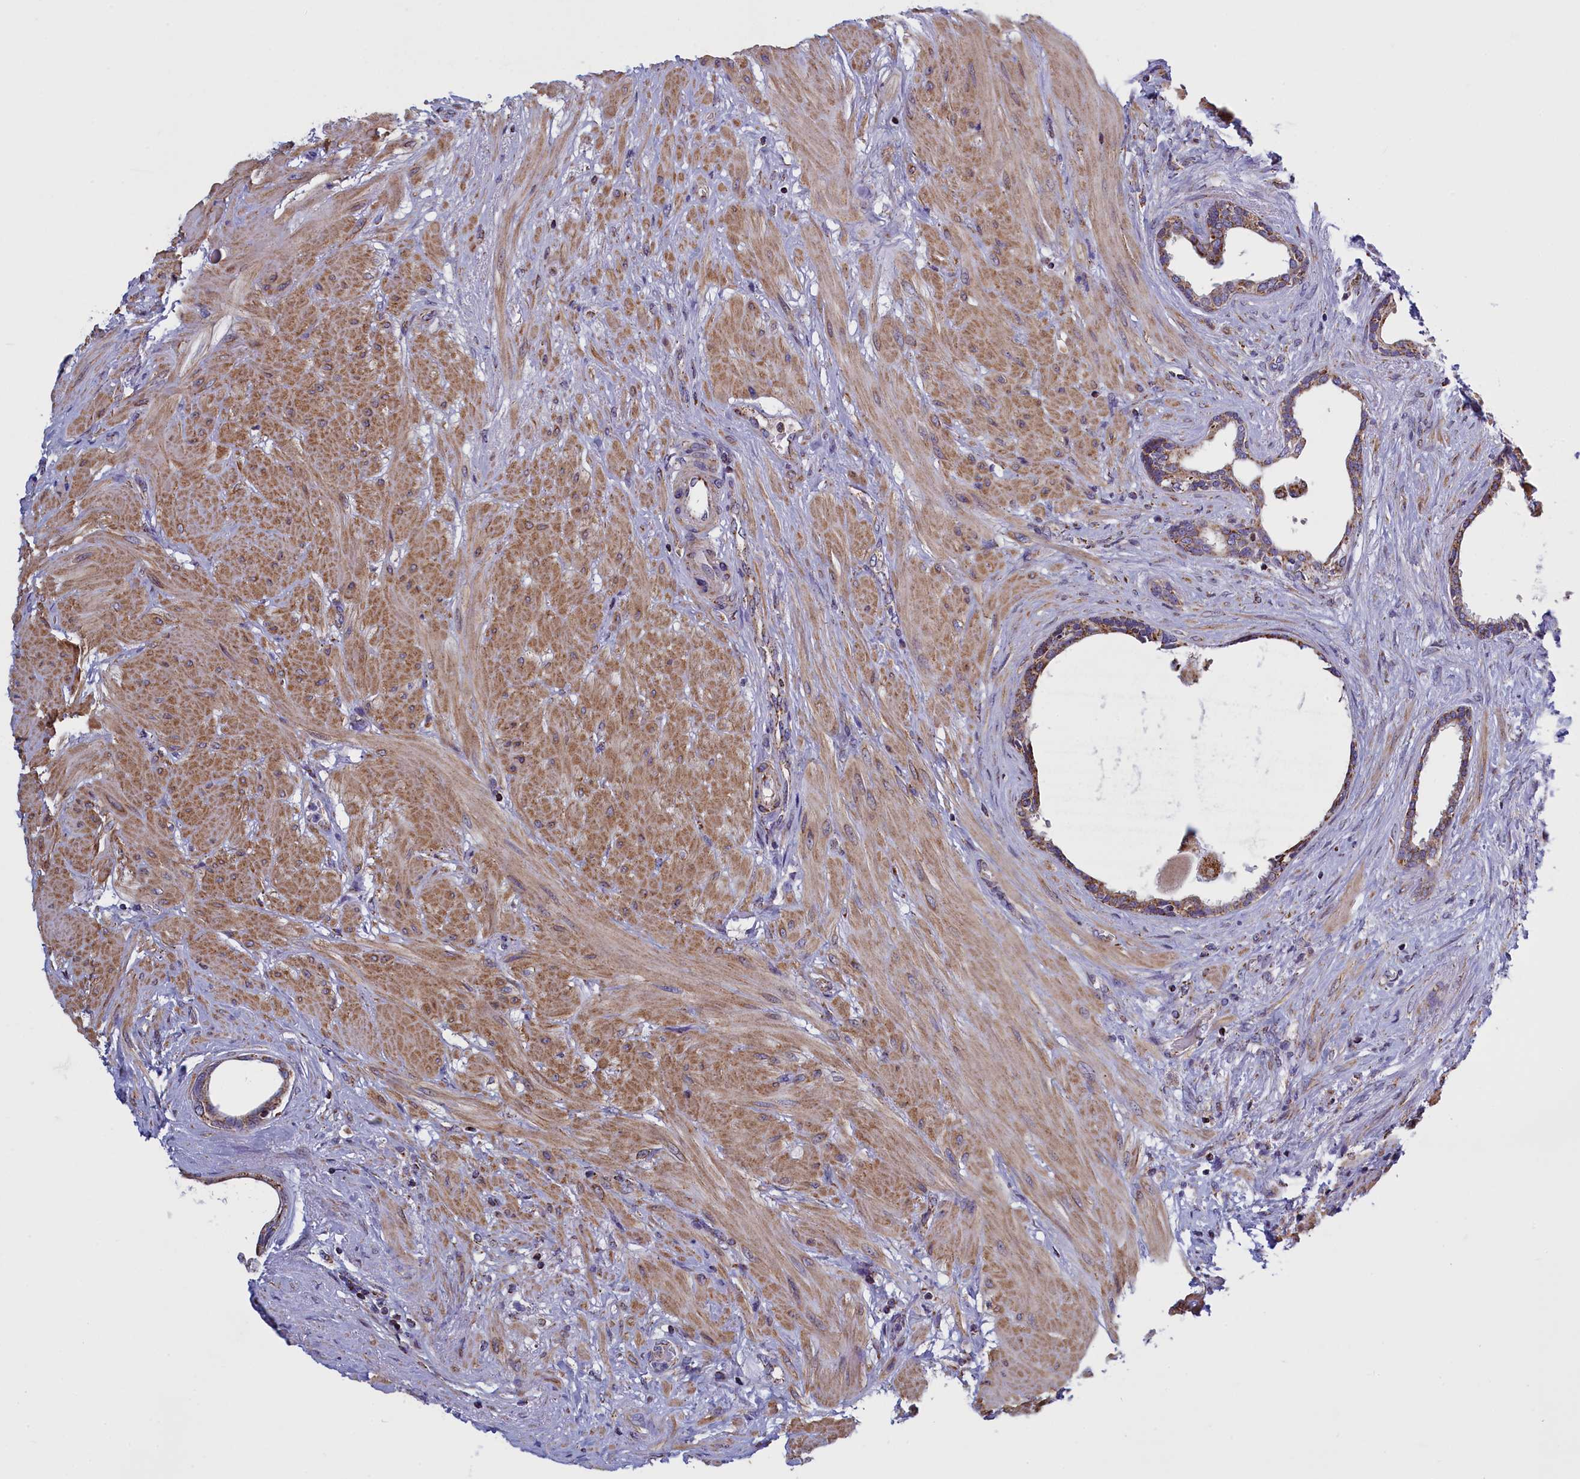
{"staining": {"intensity": "moderate", "quantity": "25%-75%", "location": "cytoplasmic/membranous"}, "tissue": "prostate", "cell_type": "Glandular cells", "image_type": "normal", "snomed": [{"axis": "morphology", "description": "Normal tissue, NOS"}, {"axis": "topography", "description": "Prostate"}], "caption": "Approximately 25%-75% of glandular cells in normal prostate reveal moderate cytoplasmic/membranous protein positivity as visualized by brown immunohistochemical staining.", "gene": "IFT122", "patient": {"sex": "male", "age": 48}}